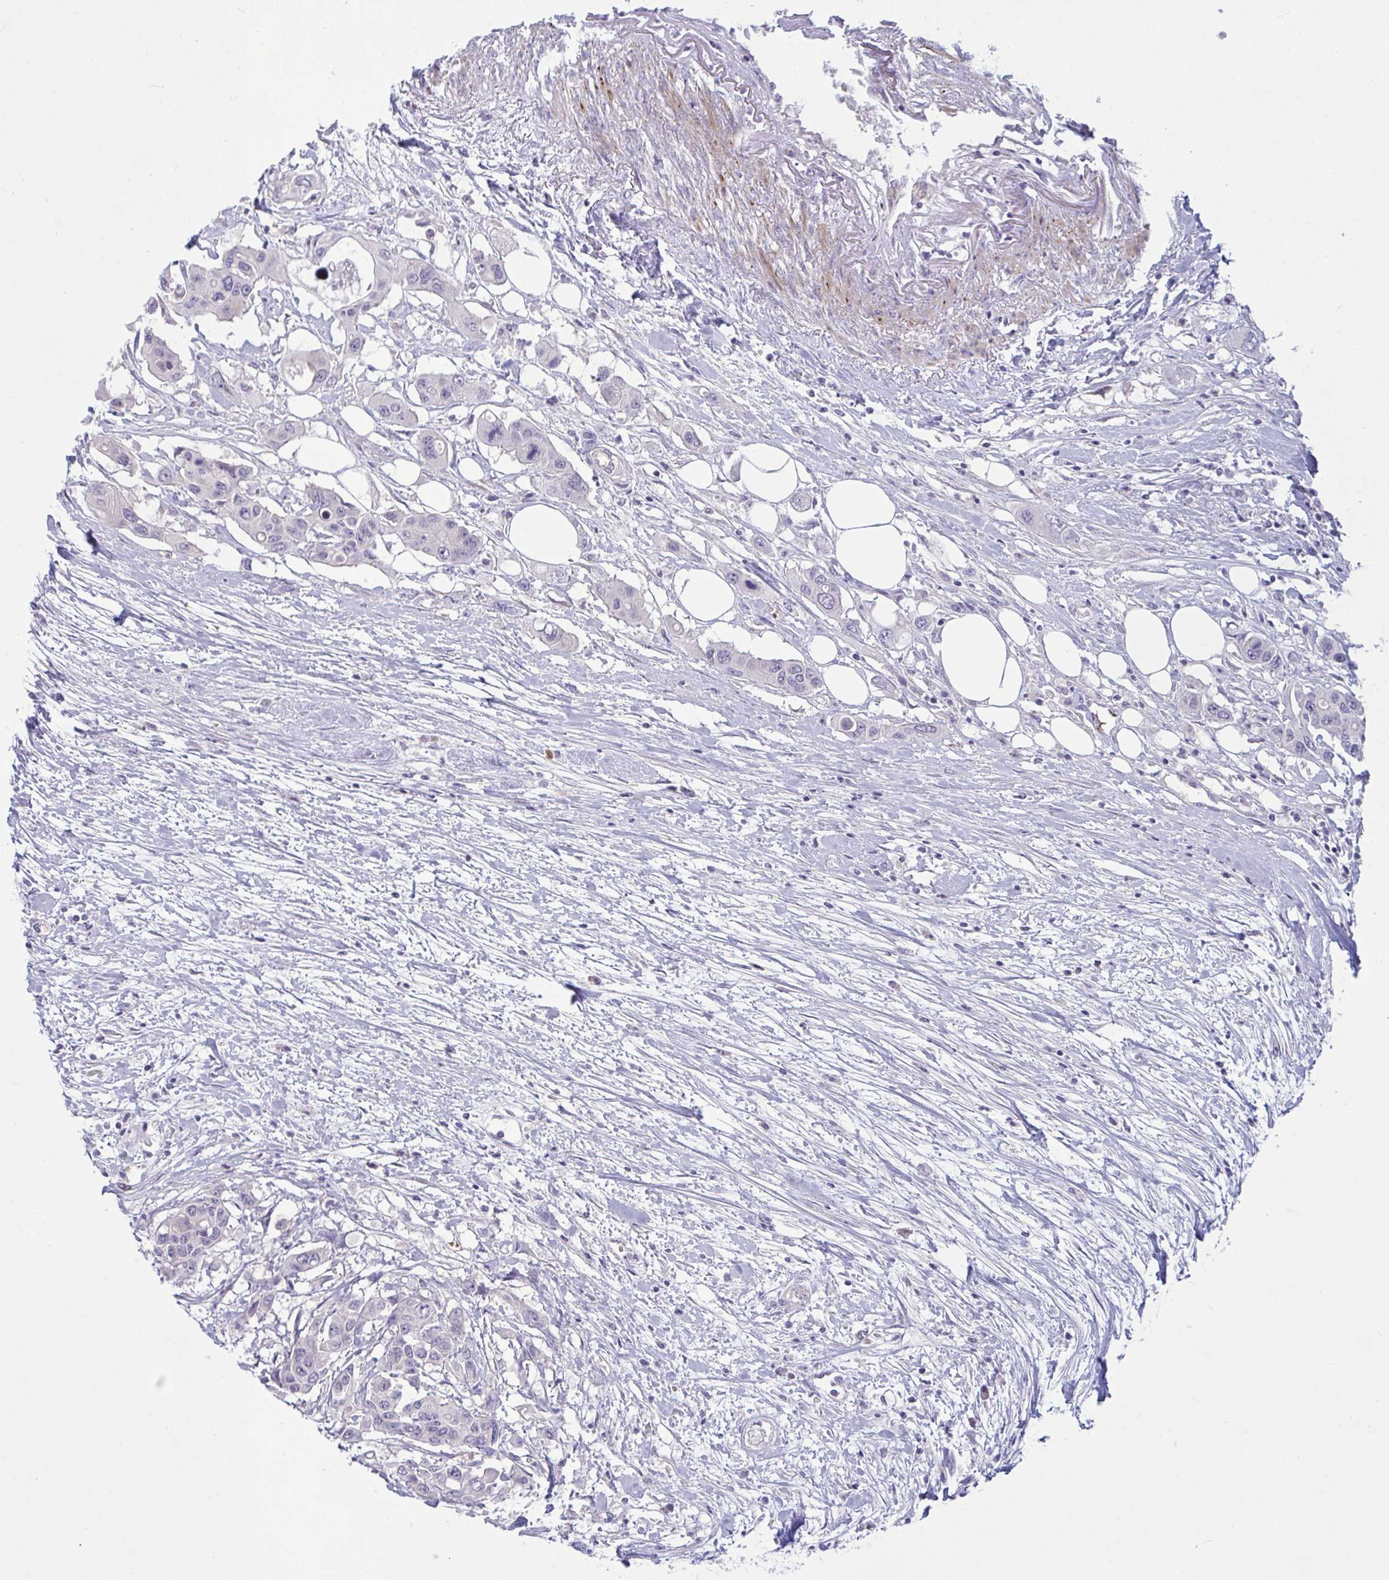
{"staining": {"intensity": "negative", "quantity": "none", "location": "none"}, "tissue": "colorectal cancer", "cell_type": "Tumor cells", "image_type": "cancer", "snomed": [{"axis": "morphology", "description": "Adenocarcinoma, NOS"}, {"axis": "topography", "description": "Colon"}], "caption": "Immunohistochemical staining of human adenocarcinoma (colorectal) demonstrates no significant staining in tumor cells.", "gene": "VWC2", "patient": {"sex": "male", "age": 77}}